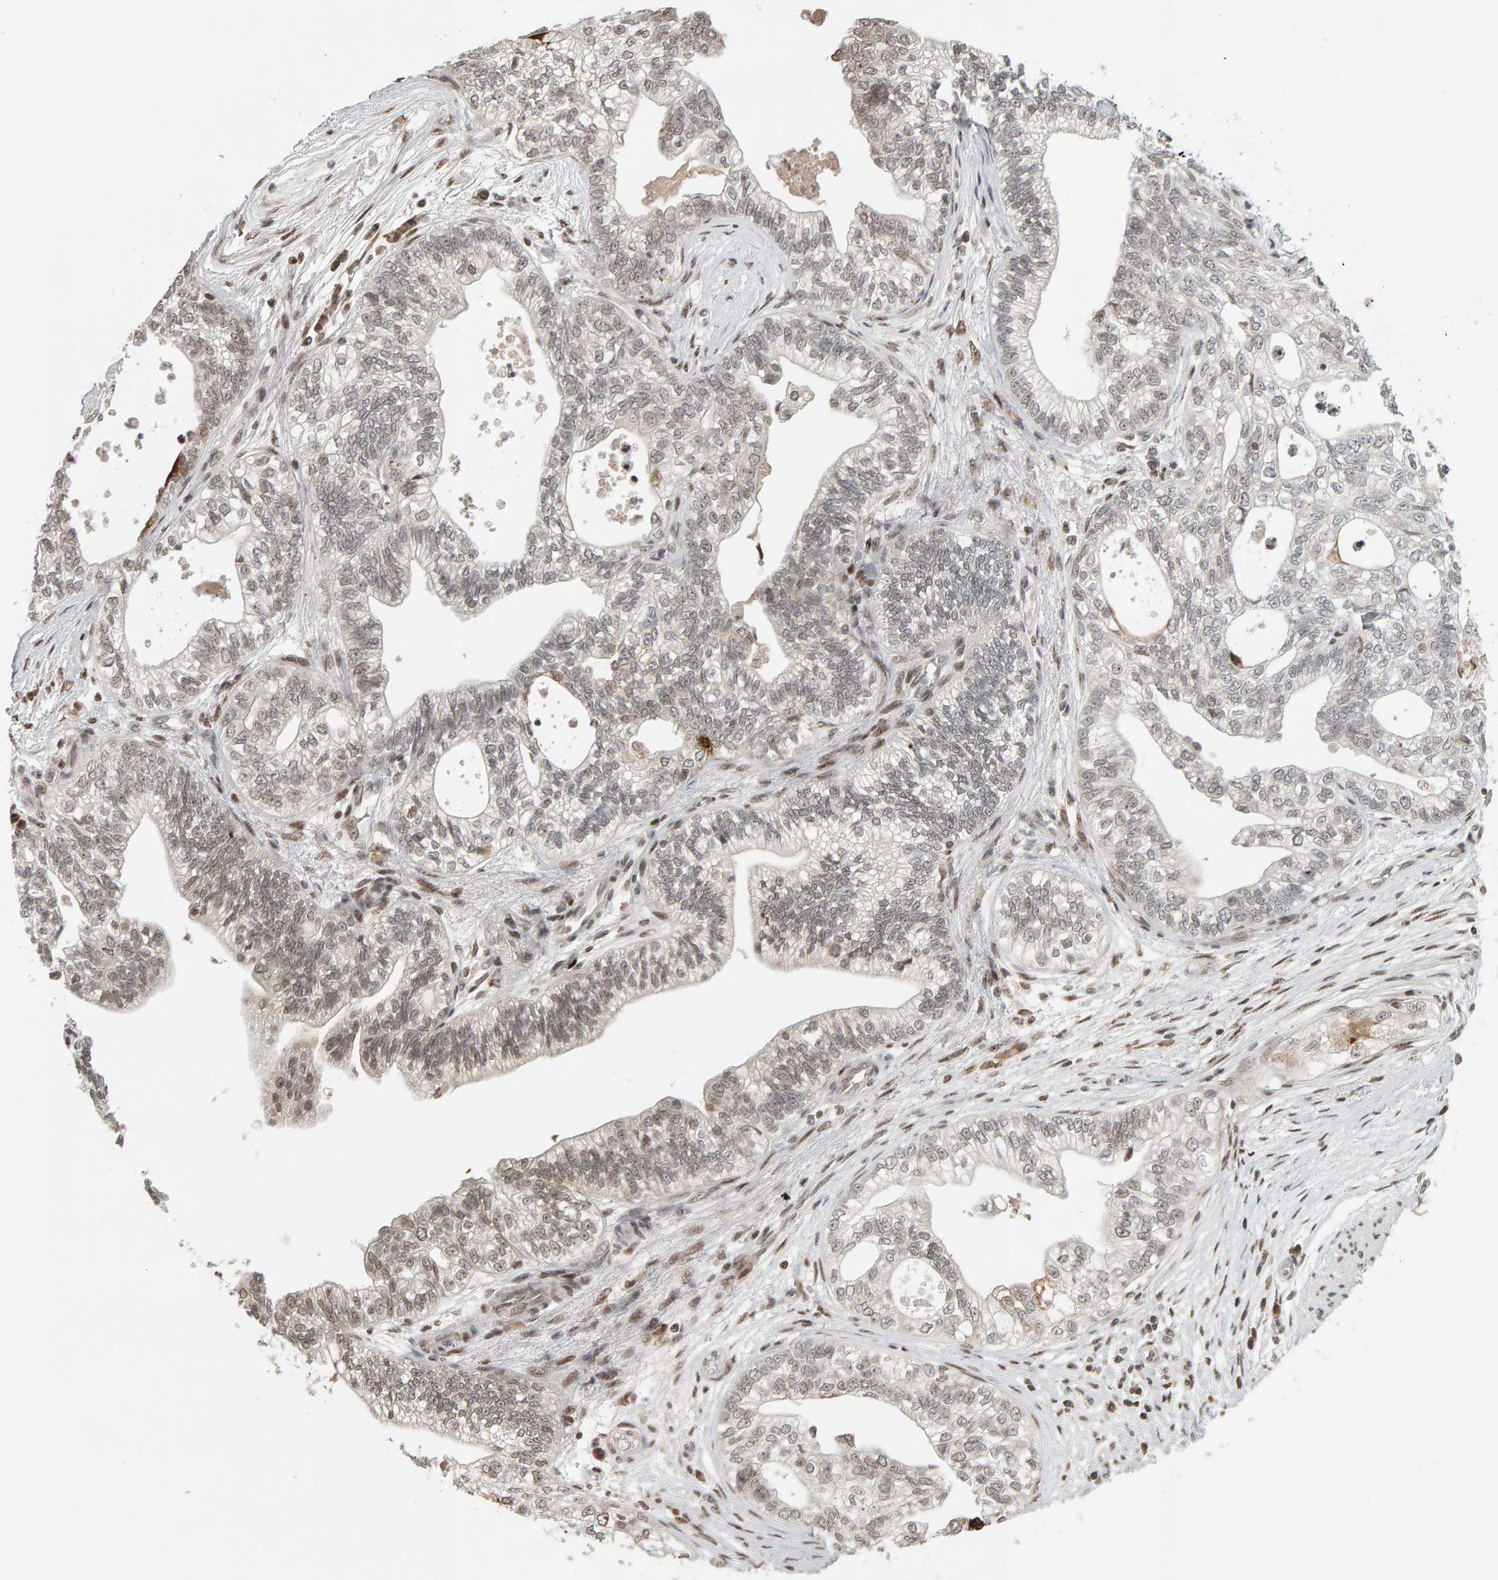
{"staining": {"intensity": "weak", "quantity": "25%-75%", "location": "nuclear"}, "tissue": "pancreatic cancer", "cell_type": "Tumor cells", "image_type": "cancer", "snomed": [{"axis": "morphology", "description": "Adenocarcinoma, NOS"}, {"axis": "topography", "description": "Pancreas"}], "caption": "A low amount of weak nuclear positivity is identified in approximately 25%-75% of tumor cells in adenocarcinoma (pancreatic) tissue.", "gene": "TRAM1", "patient": {"sex": "male", "age": 72}}